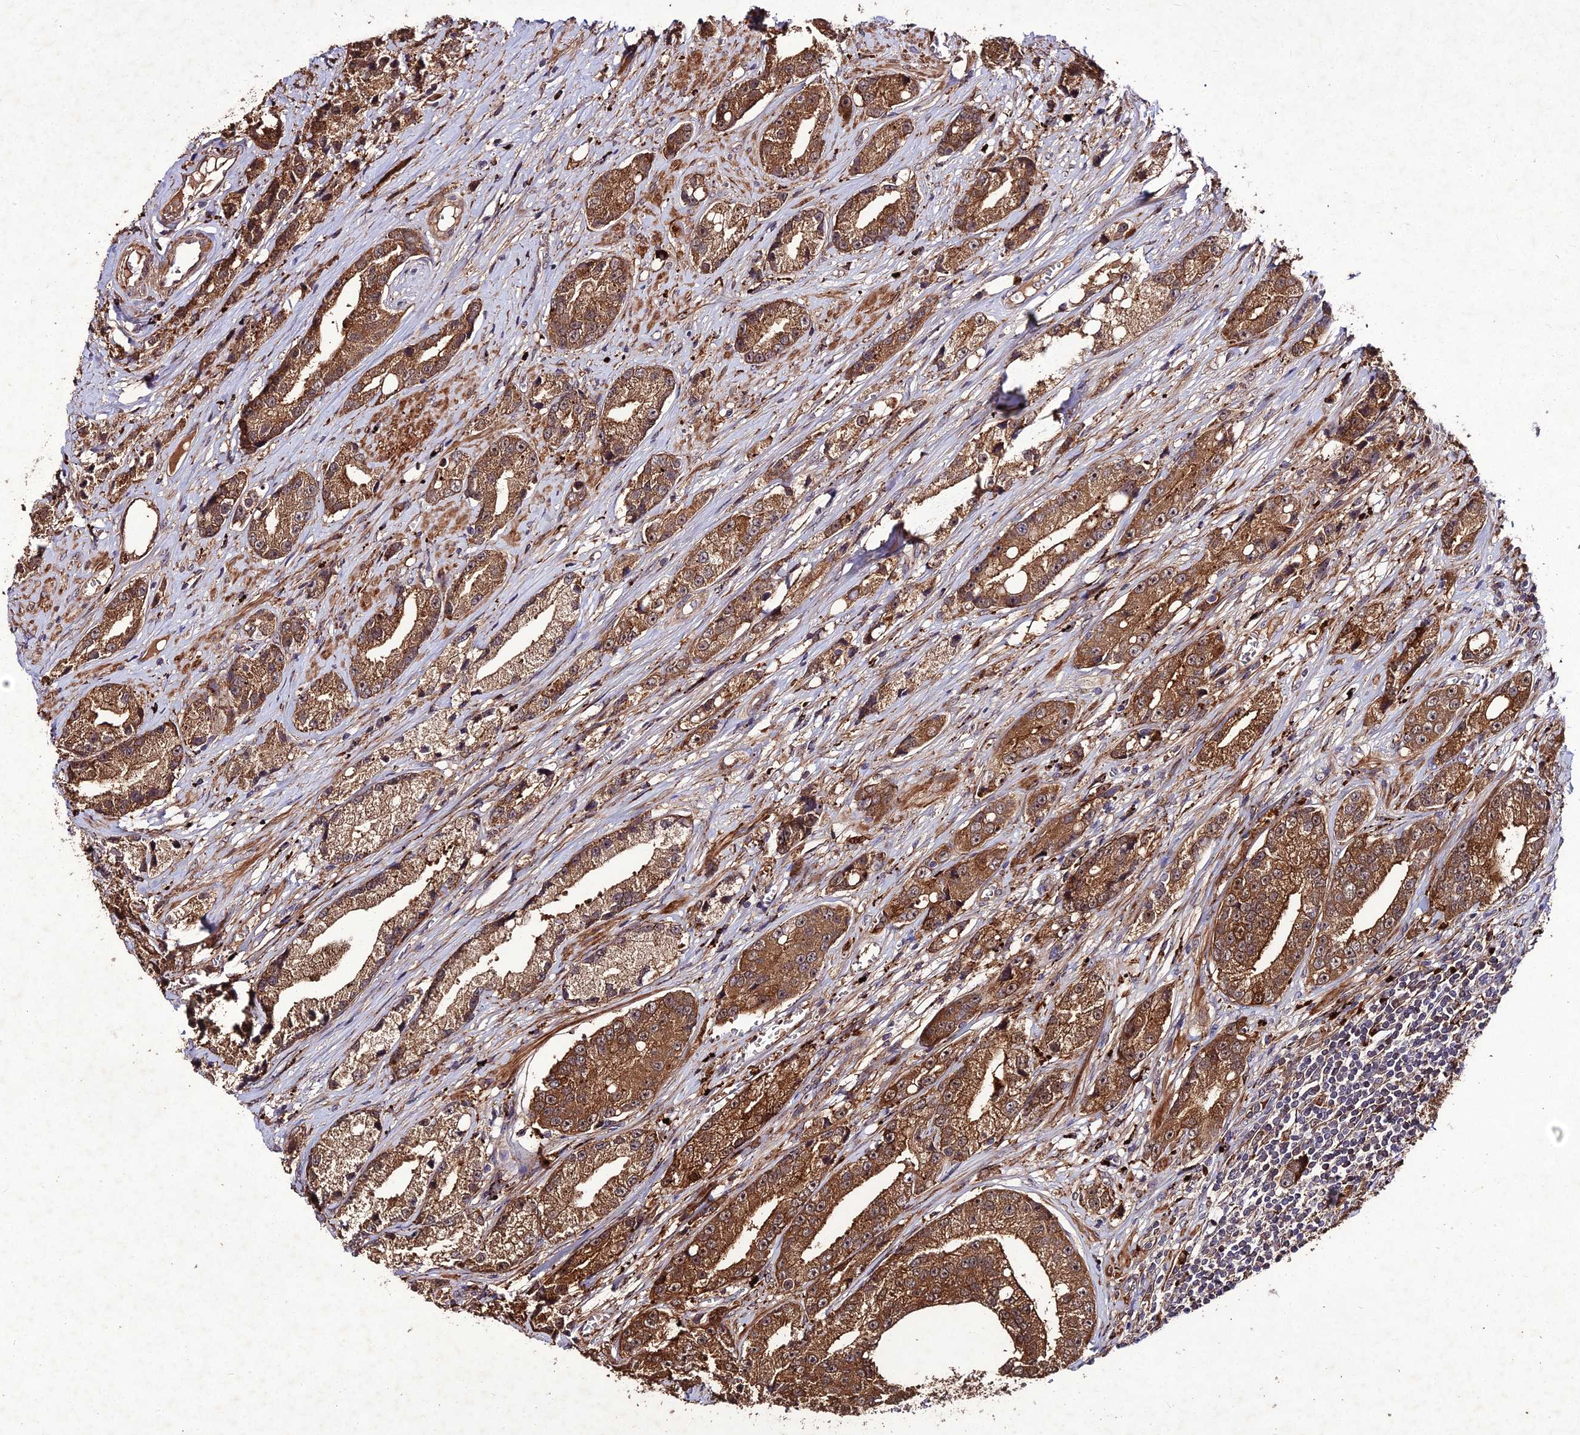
{"staining": {"intensity": "moderate", "quantity": ">75%", "location": "cytoplasmic/membranous"}, "tissue": "prostate cancer", "cell_type": "Tumor cells", "image_type": "cancer", "snomed": [{"axis": "morphology", "description": "Adenocarcinoma, High grade"}, {"axis": "topography", "description": "Prostate"}], "caption": "High-magnification brightfield microscopy of prostate cancer stained with DAB (brown) and counterstained with hematoxylin (blue). tumor cells exhibit moderate cytoplasmic/membranous positivity is present in approximately>75% of cells.", "gene": "ZNF766", "patient": {"sex": "male", "age": 74}}